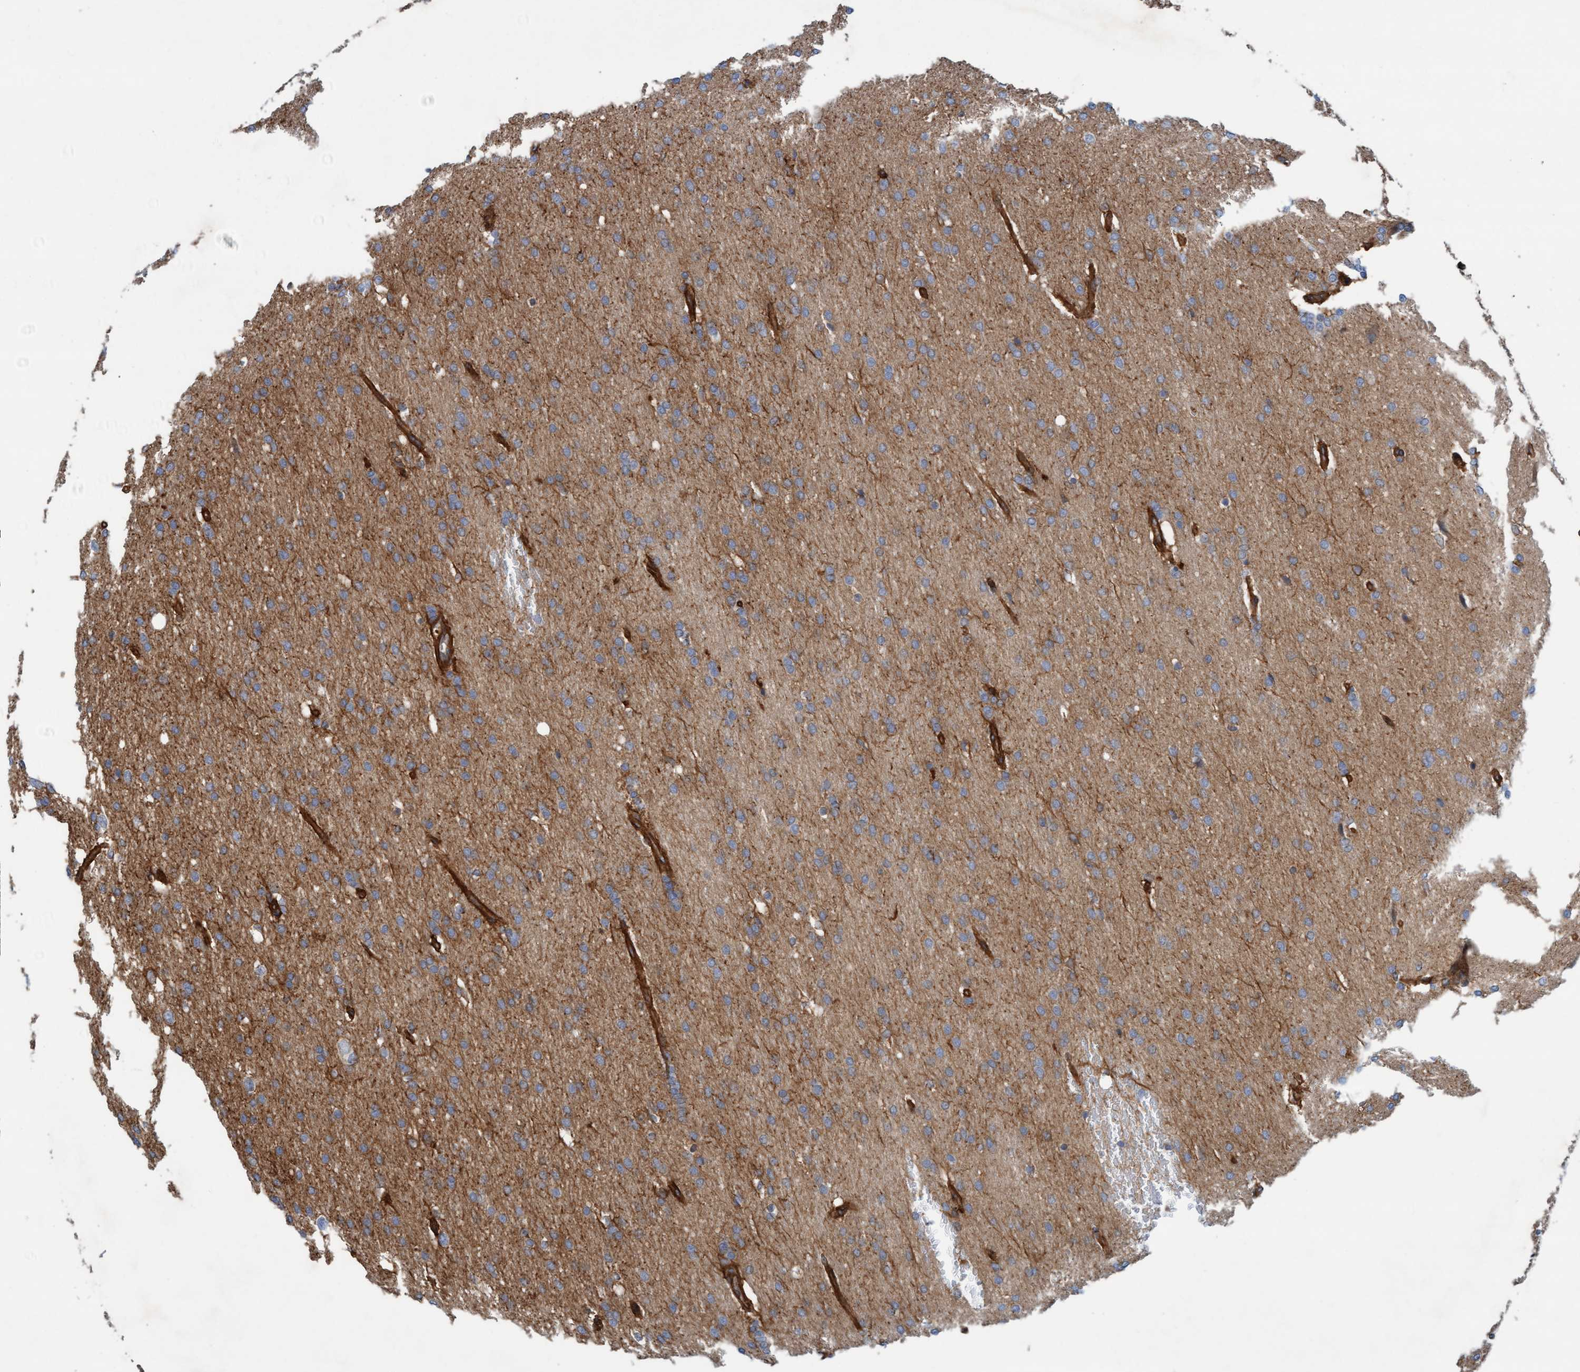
{"staining": {"intensity": "moderate", "quantity": ">75%", "location": "cytoplasmic/membranous"}, "tissue": "glioma", "cell_type": "Tumor cells", "image_type": "cancer", "snomed": [{"axis": "morphology", "description": "Glioma, malignant, Low grade"}, {"axis": "topography", "description": "Brain"}], "caption": "Low-grade glioma (malignant) stained for a protein shows moderate cytoplasmic/membranous positivity in tumor cells.", "gene": "ERAL1", "patient": {"sex": "female", "age": 37}}